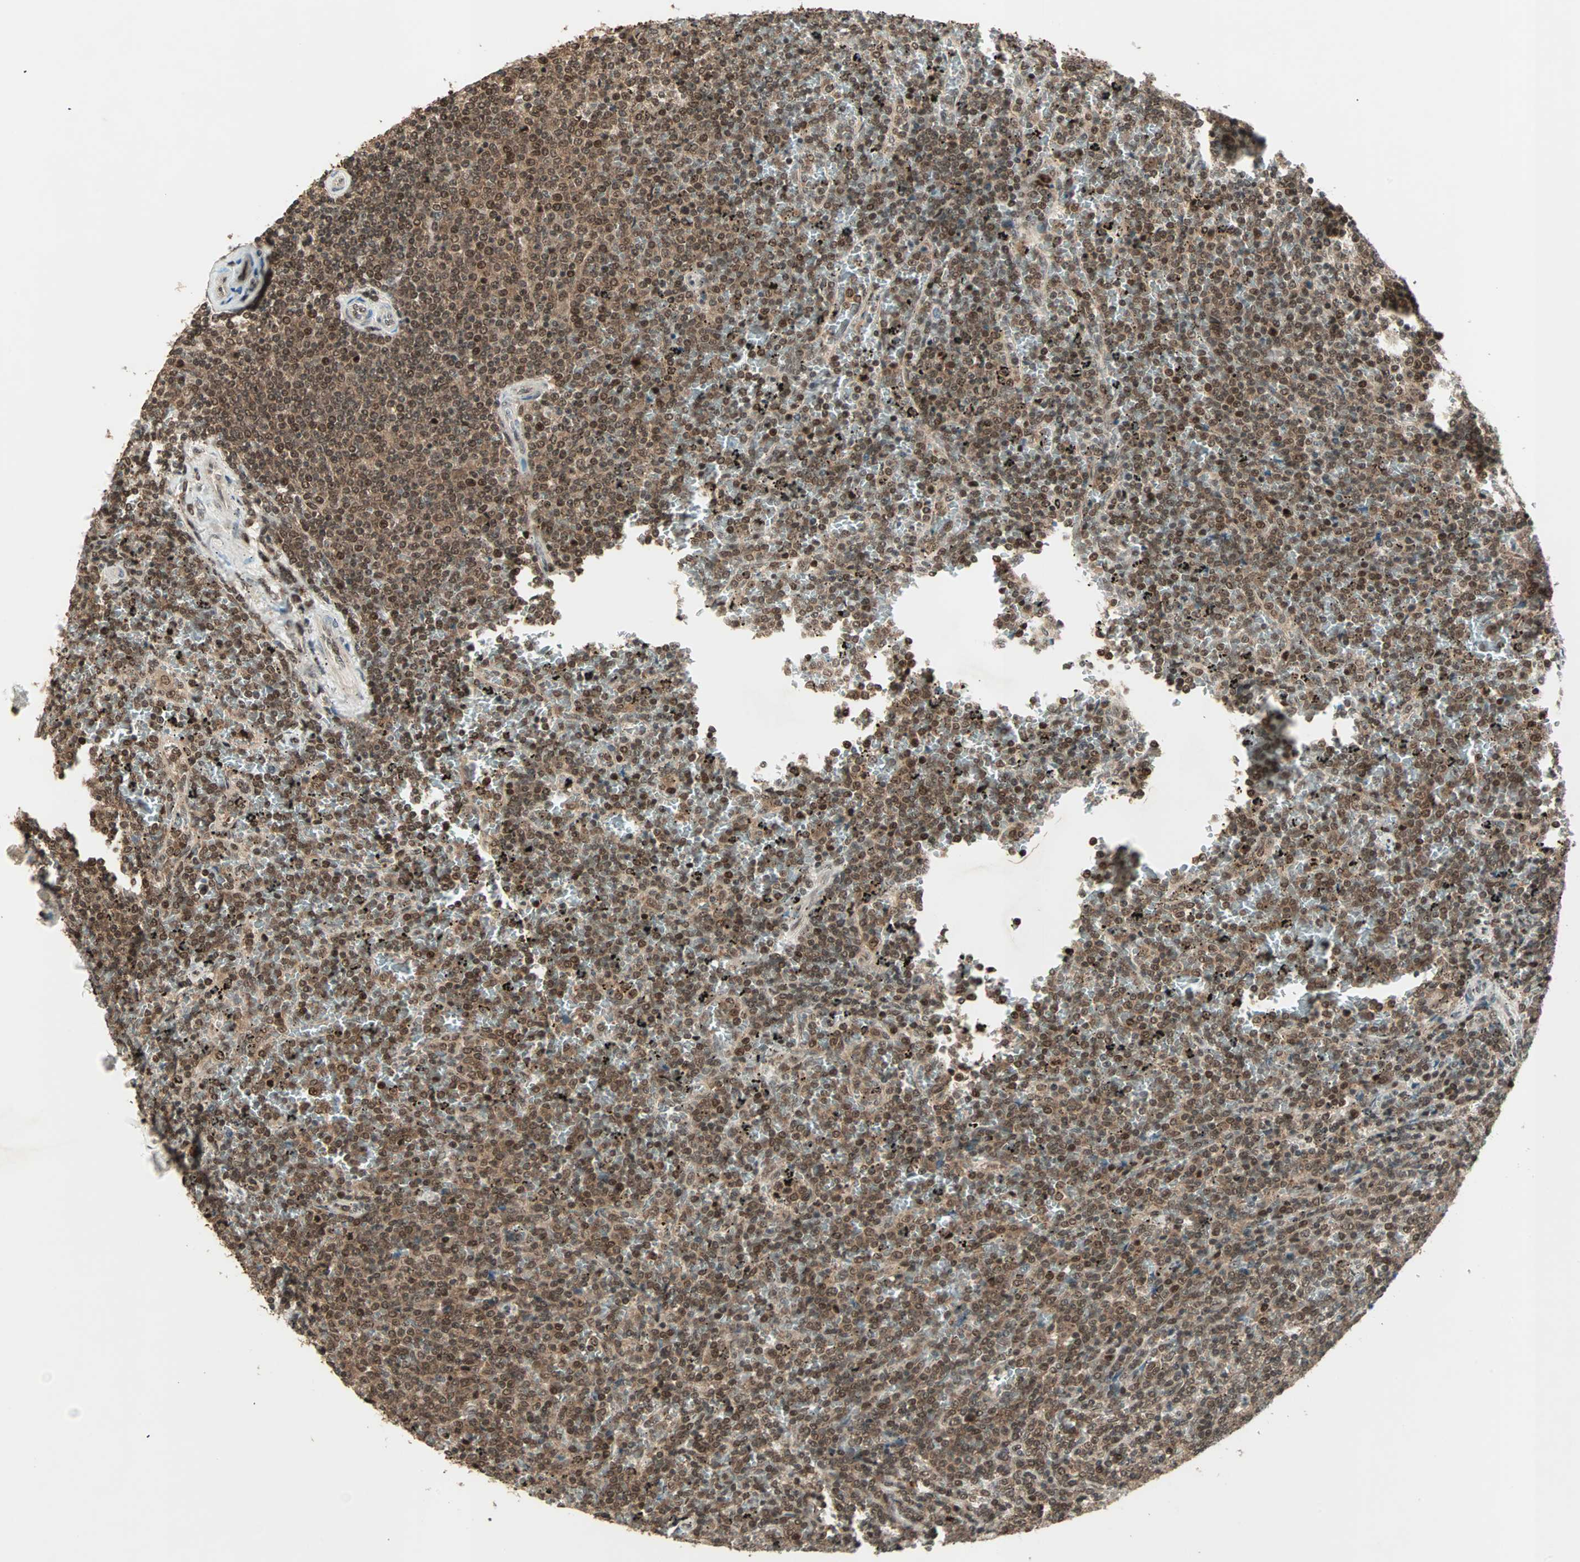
{"staining": {"intensity": "moderate", "quantity": ">75%", "location": "cytoplasmic/membranous,nuclear"}, "tissue": "lymphoma", "cell_type": "Tumor cells", "image_type": "cancer", "snomed": [{"axis": "morphology", "description": "Malignant lymphoma, non-Hodgkin's type, Low grade"}, {"axis": "topography", "description": "Spleen"}], "caption": "The photomicrograph exhibits a brown stain indicating the presence of a protein in the cytoplasmic/membranous and nuclear of tumor cells in lymphoma. The staining is performed using DAB brown chromogen to label protein expression. The nuclei are counter-stained blue using hematoxylin.", "gene": "ZNF44", "patient": {"sex": "female", "age": 77}}